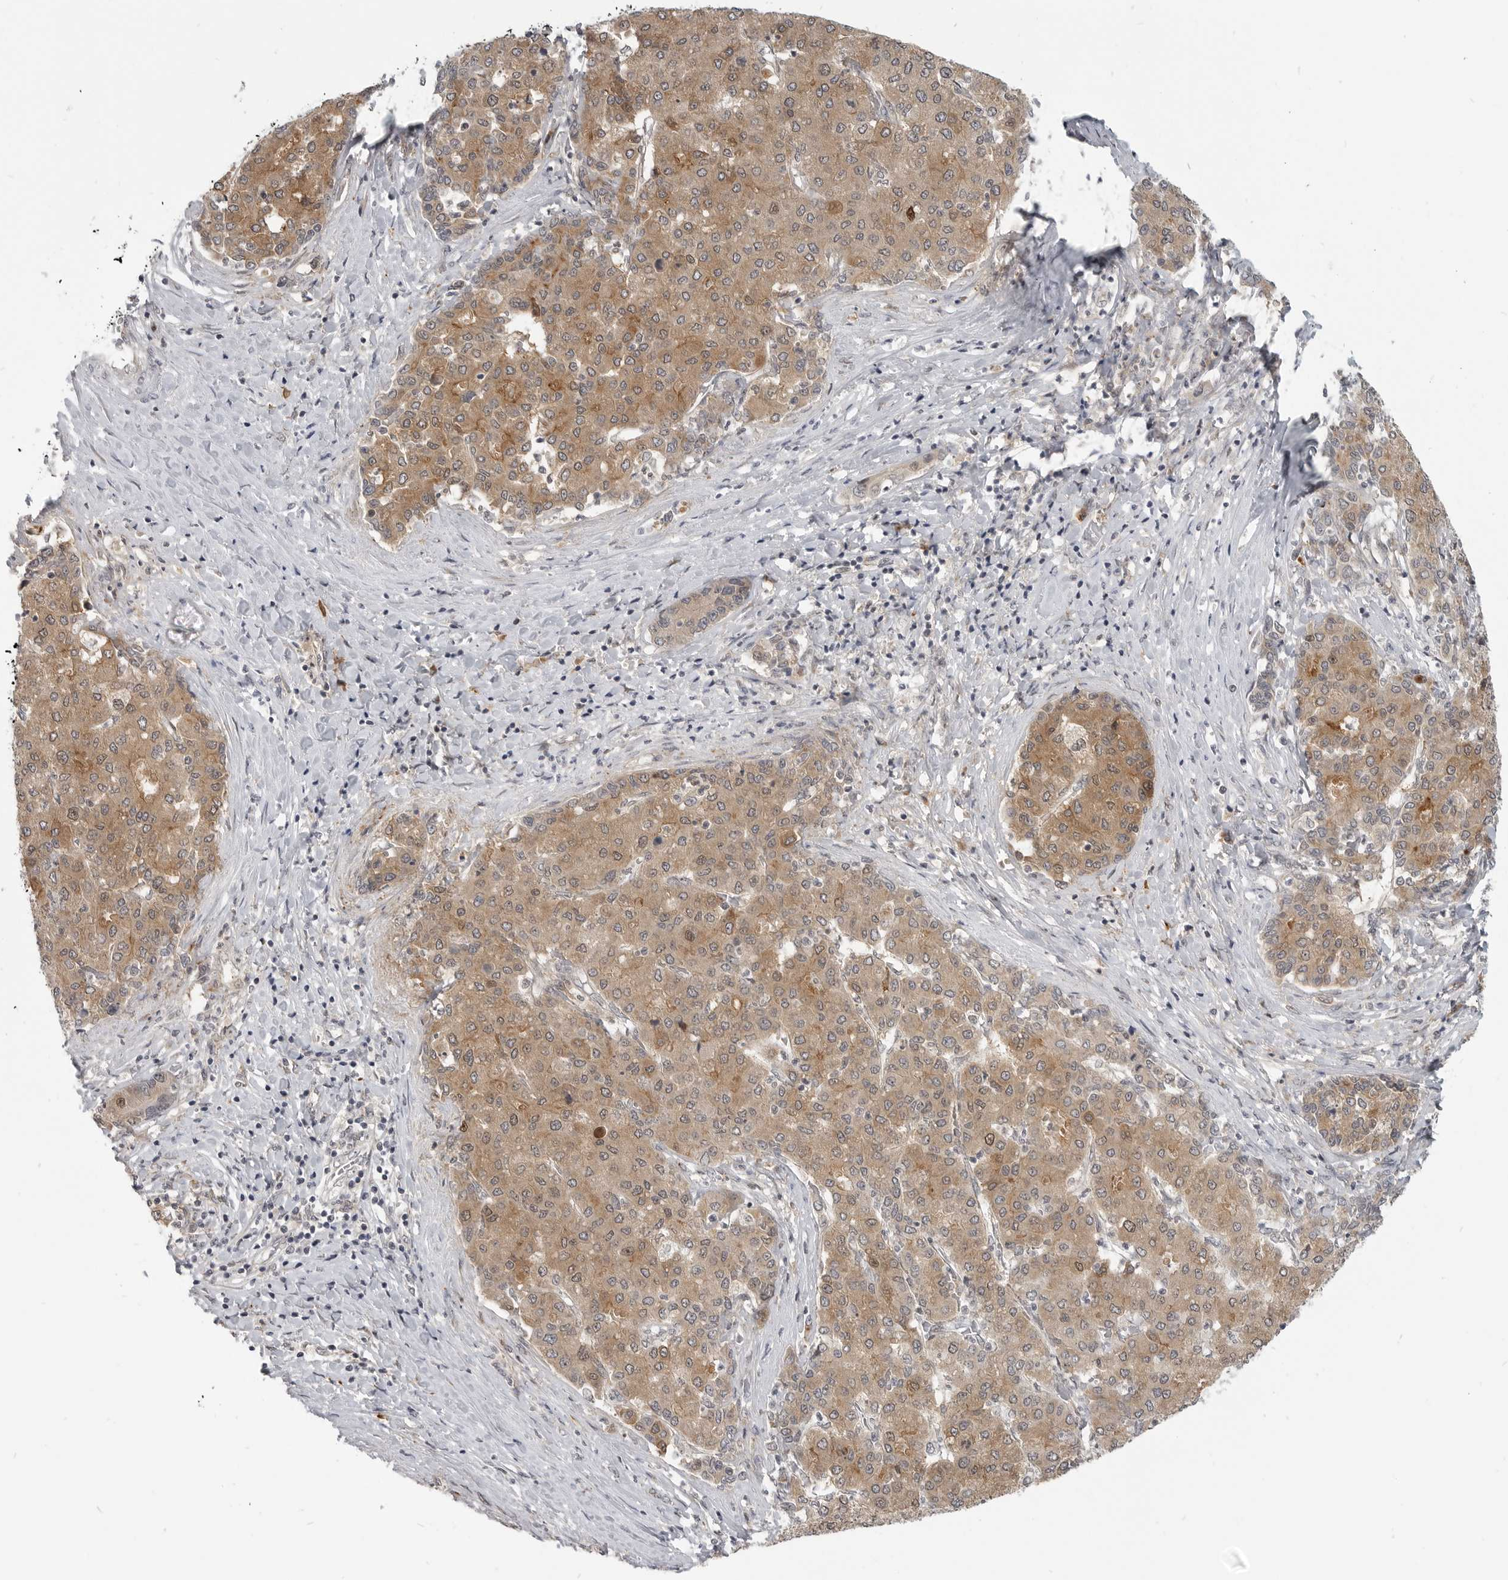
{"staining": {"intensity": "moderate", "quantity": ">75%", "location": "cytoplasmic/membranous"}, "tissue": "liver cancer", "cell_type": "Tumor cells", "image_type": "cancer", "snomed": [{"axis": "morphology", "description": "Carcinoma, Hepatocellular, NOS"}, {"axis": "topography", "description": "Liver"}], "caption": "An image showing moderate cytoplasmic/membranous expression in about >75% of tumor cells in liver cancer (hepatocellular carcinoma), as visualized by brown immunohistochemical staining.", "gene": "CEP295NL", "patient": {"sex": "male", "age": 65}}